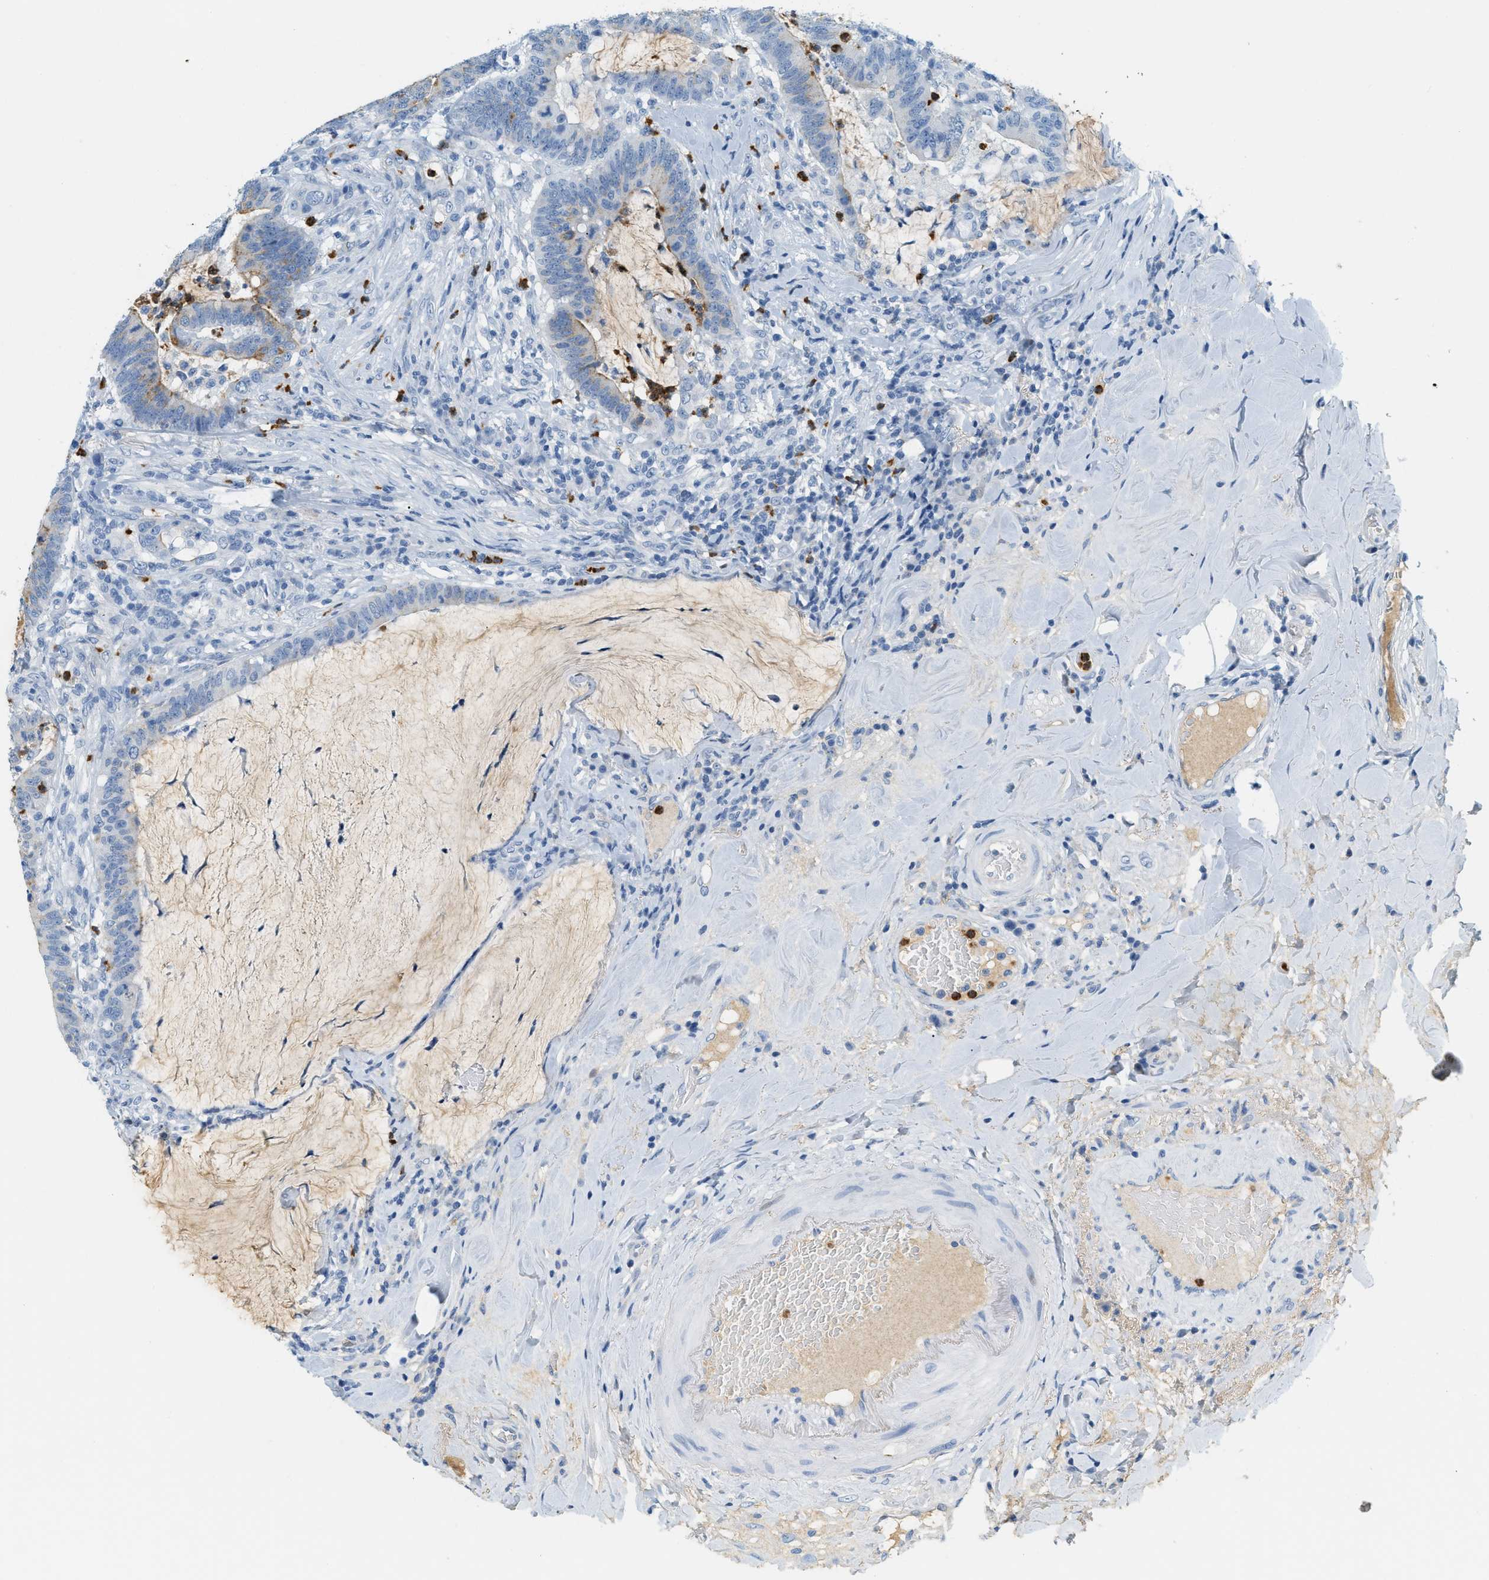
{"staining": {"intensity": "strong", "quantity": "<25%", "location": "cytoplasmic/membranous"}, "tissue": "colorectal cancer", "cell_type": "Tumor cells", "image_type": "cancer", "snomed": [{"axis": "morphology", "description": "Normal tissue, NOS"}, {"axis": "morphology", "description": "Adenocarcinoma, NOS"}, {"axis": "topography", "description": "Colon"}], "caption": "Colorectal cancer (adenocarcinoma) stained for a protein (brown) shows strong cytoplasmic/membranous positive positivity in about <25% of tumor cells.", "gene": "LCN2", "patient": {"sex": "female", "age": 66}}